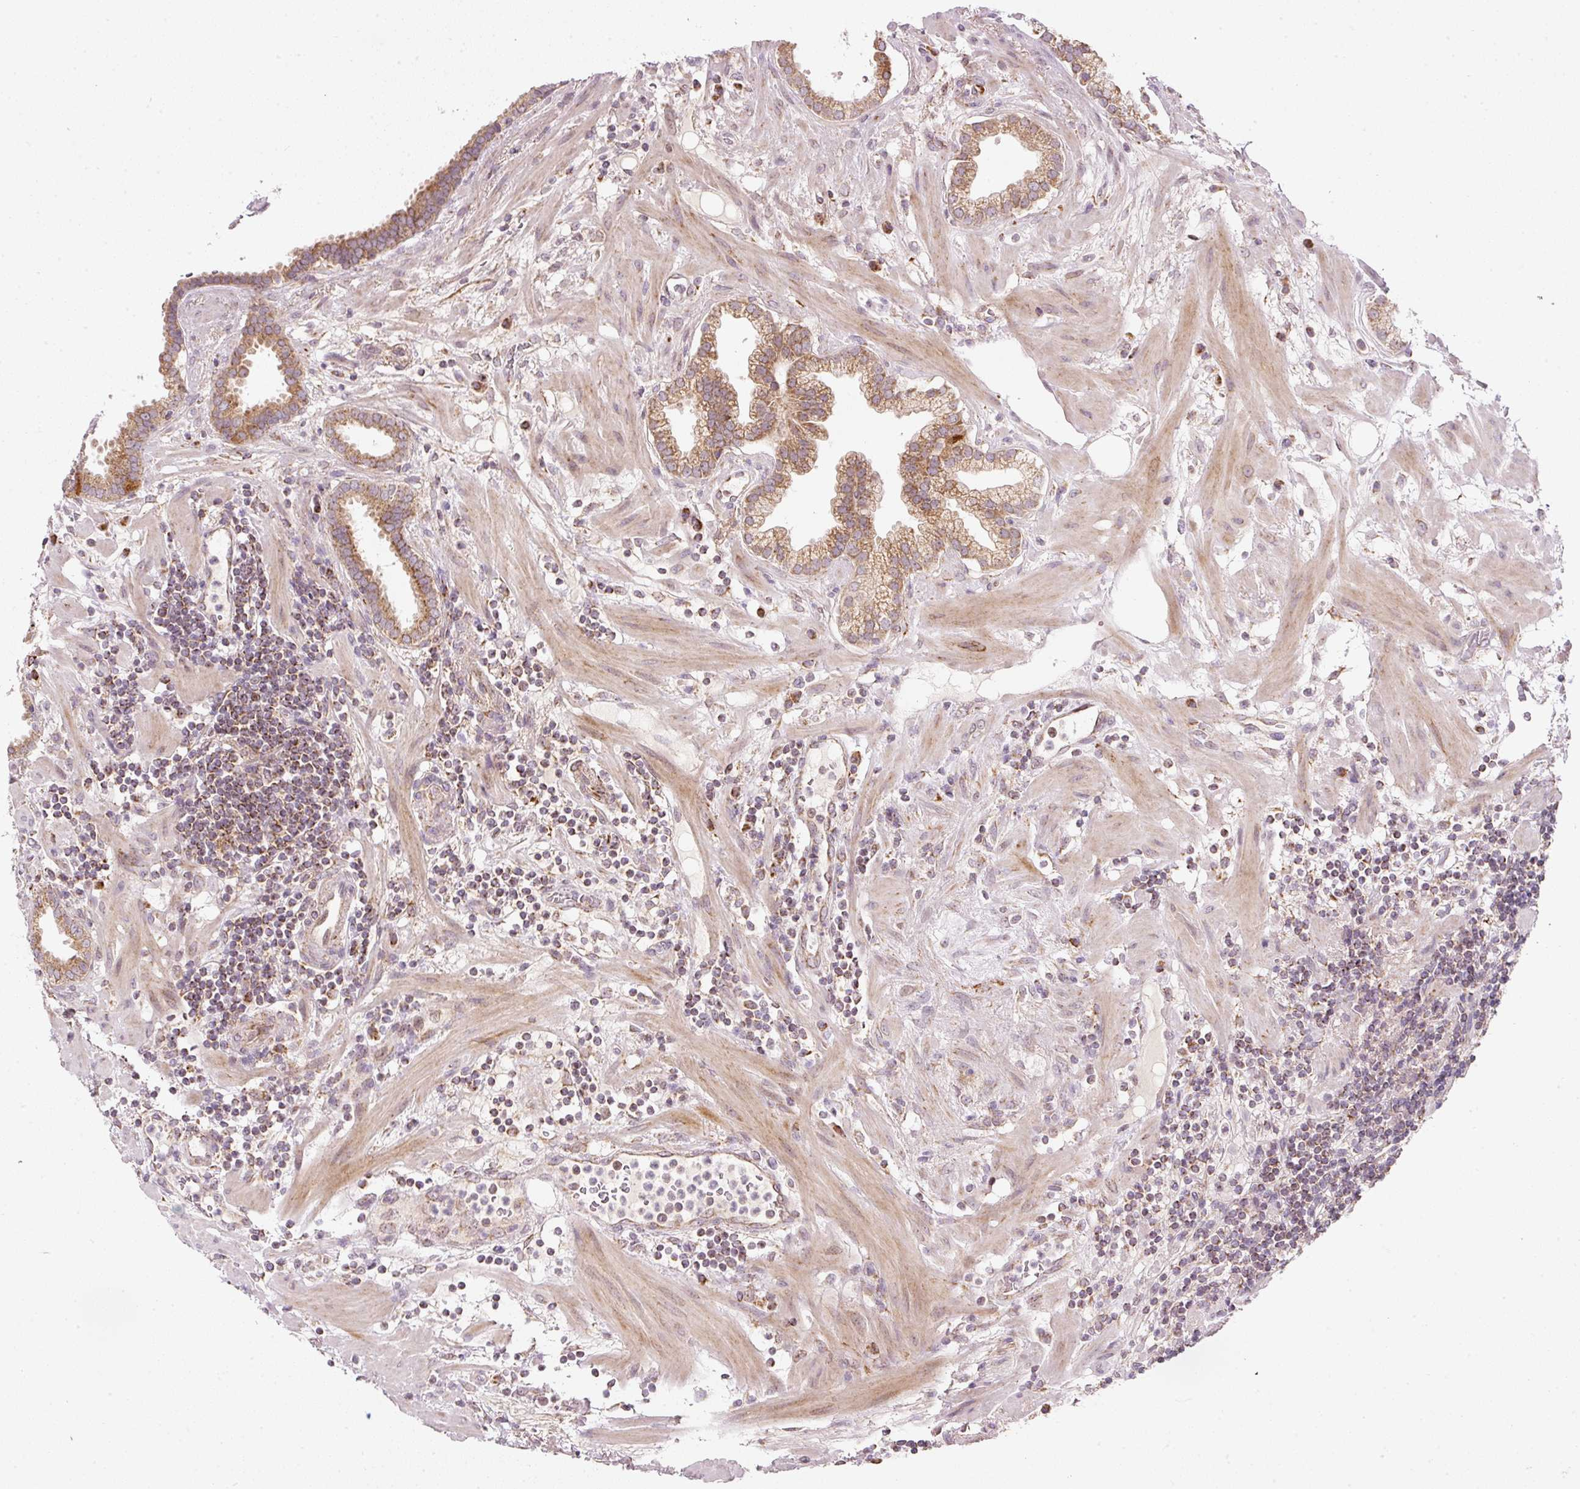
{"staining": {"intensity": "moderate", "quantity": ">75%", "location": "cytoplasmic/membranous"}, "tissue": "prostate cancer", "cell_type": "Tumor cells", "image_type": "cancer", "snomed": [{"axis": "morphology", "description": "Adenocarcinoma, High grade"}, {"axis": "topography", "description": "Prostate"}], "caption": "Immunohistochemical staining of prostate adenocarcinoma (high-grade) shows medium levels of moderate cytoplasmic/membranous expression in about >75% of tumor cells.", "gene": "FAM78B", "patient": {"sex": "male", "age": 63}}